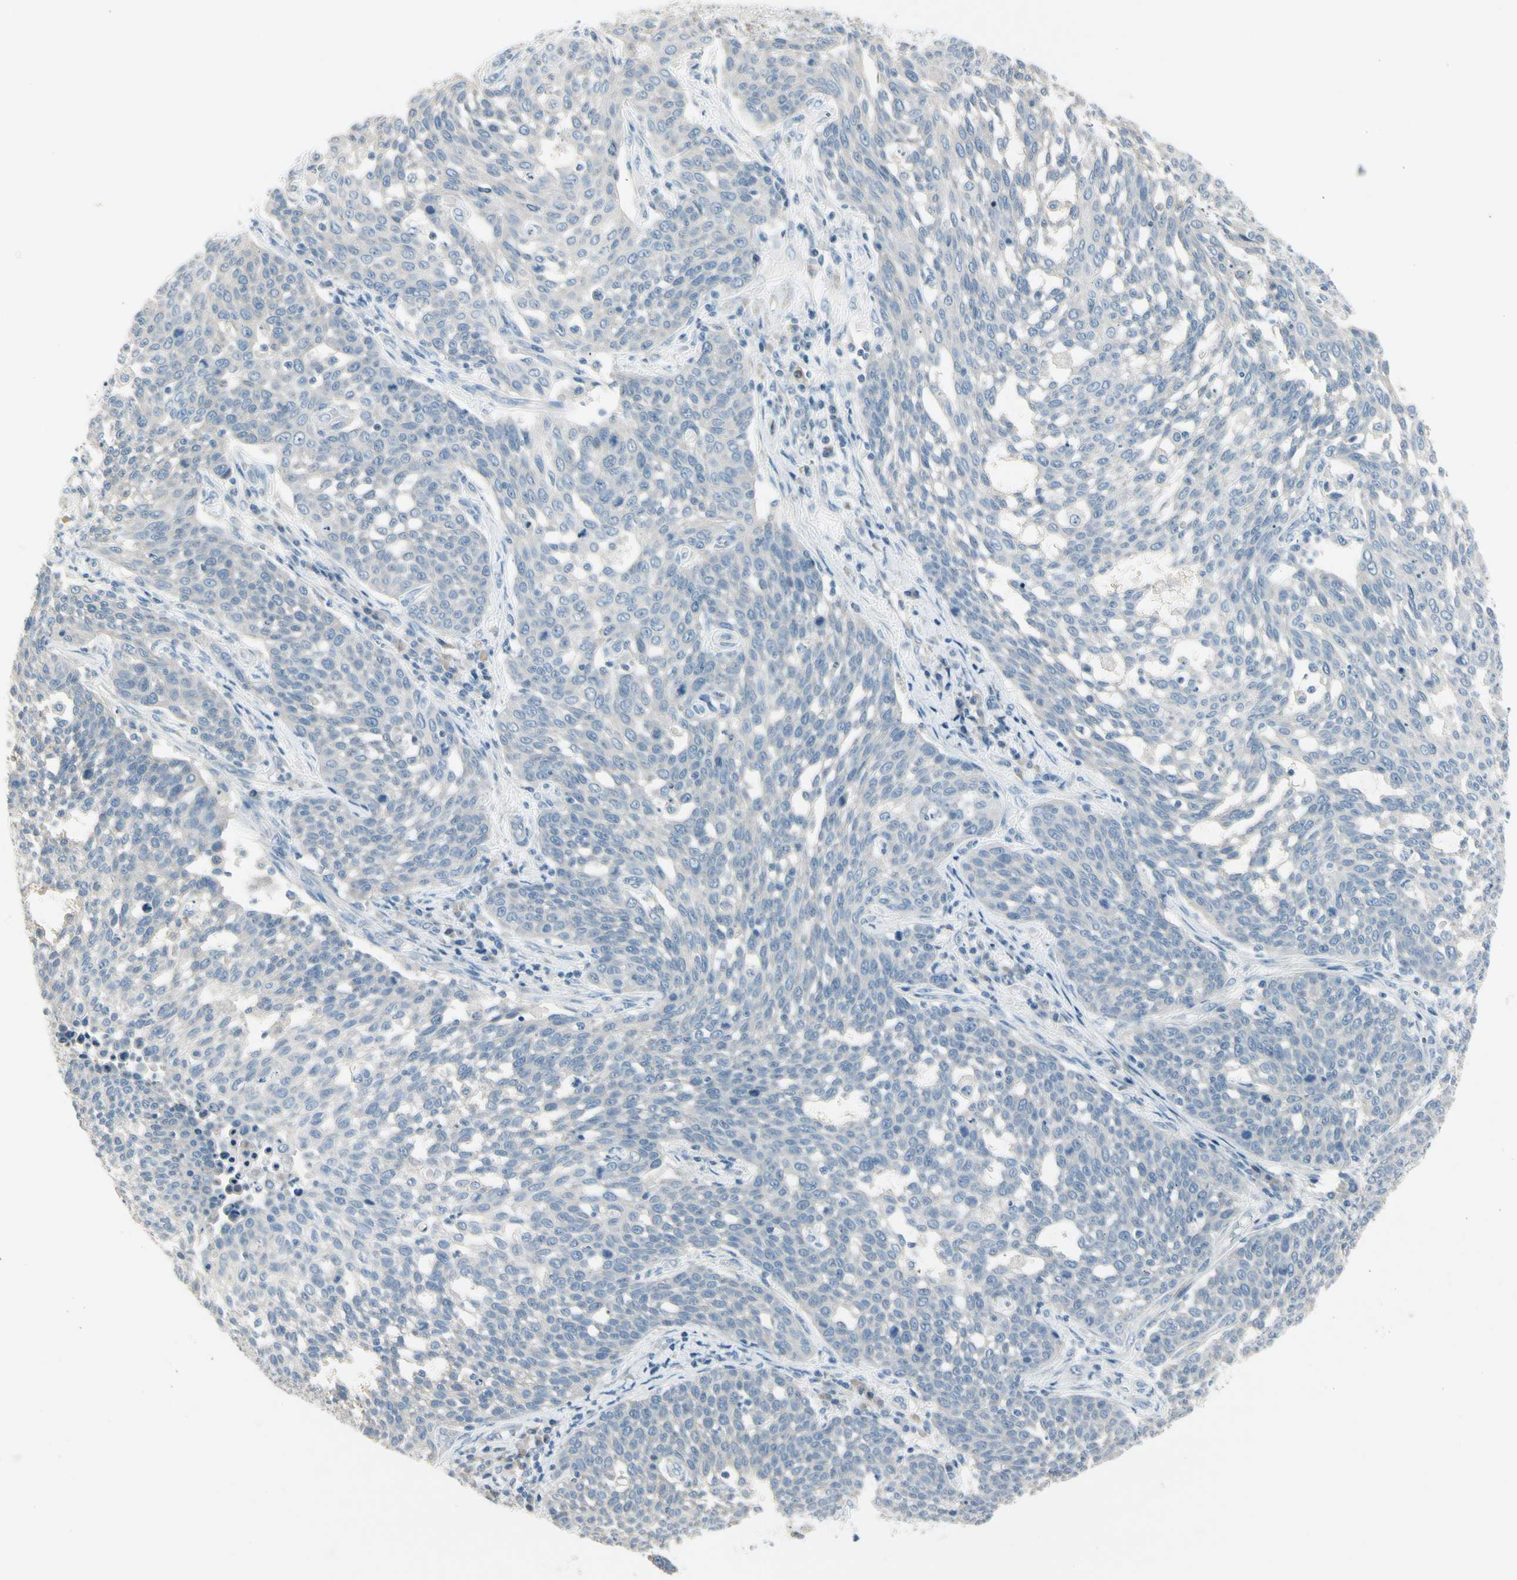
{"staining": {"intensity": "negative", "quantity": "none", "location": "none"}, "tissue": "cervical cancer", "cell_type": "Tumor cells", "image_type": "cancer", "snomed": [{"axis": "morphology", "description": "Squamous cell carcinoma, NOS"}, {"axis": "topography", "description": "Cervix"}], "caption": "A photomicrograph of cervical cancer stained for a protein demonstrates no brown staining in tumor cells.", "gene": "CYP2E1", "patient": {"sex": "female", "age": 34}}